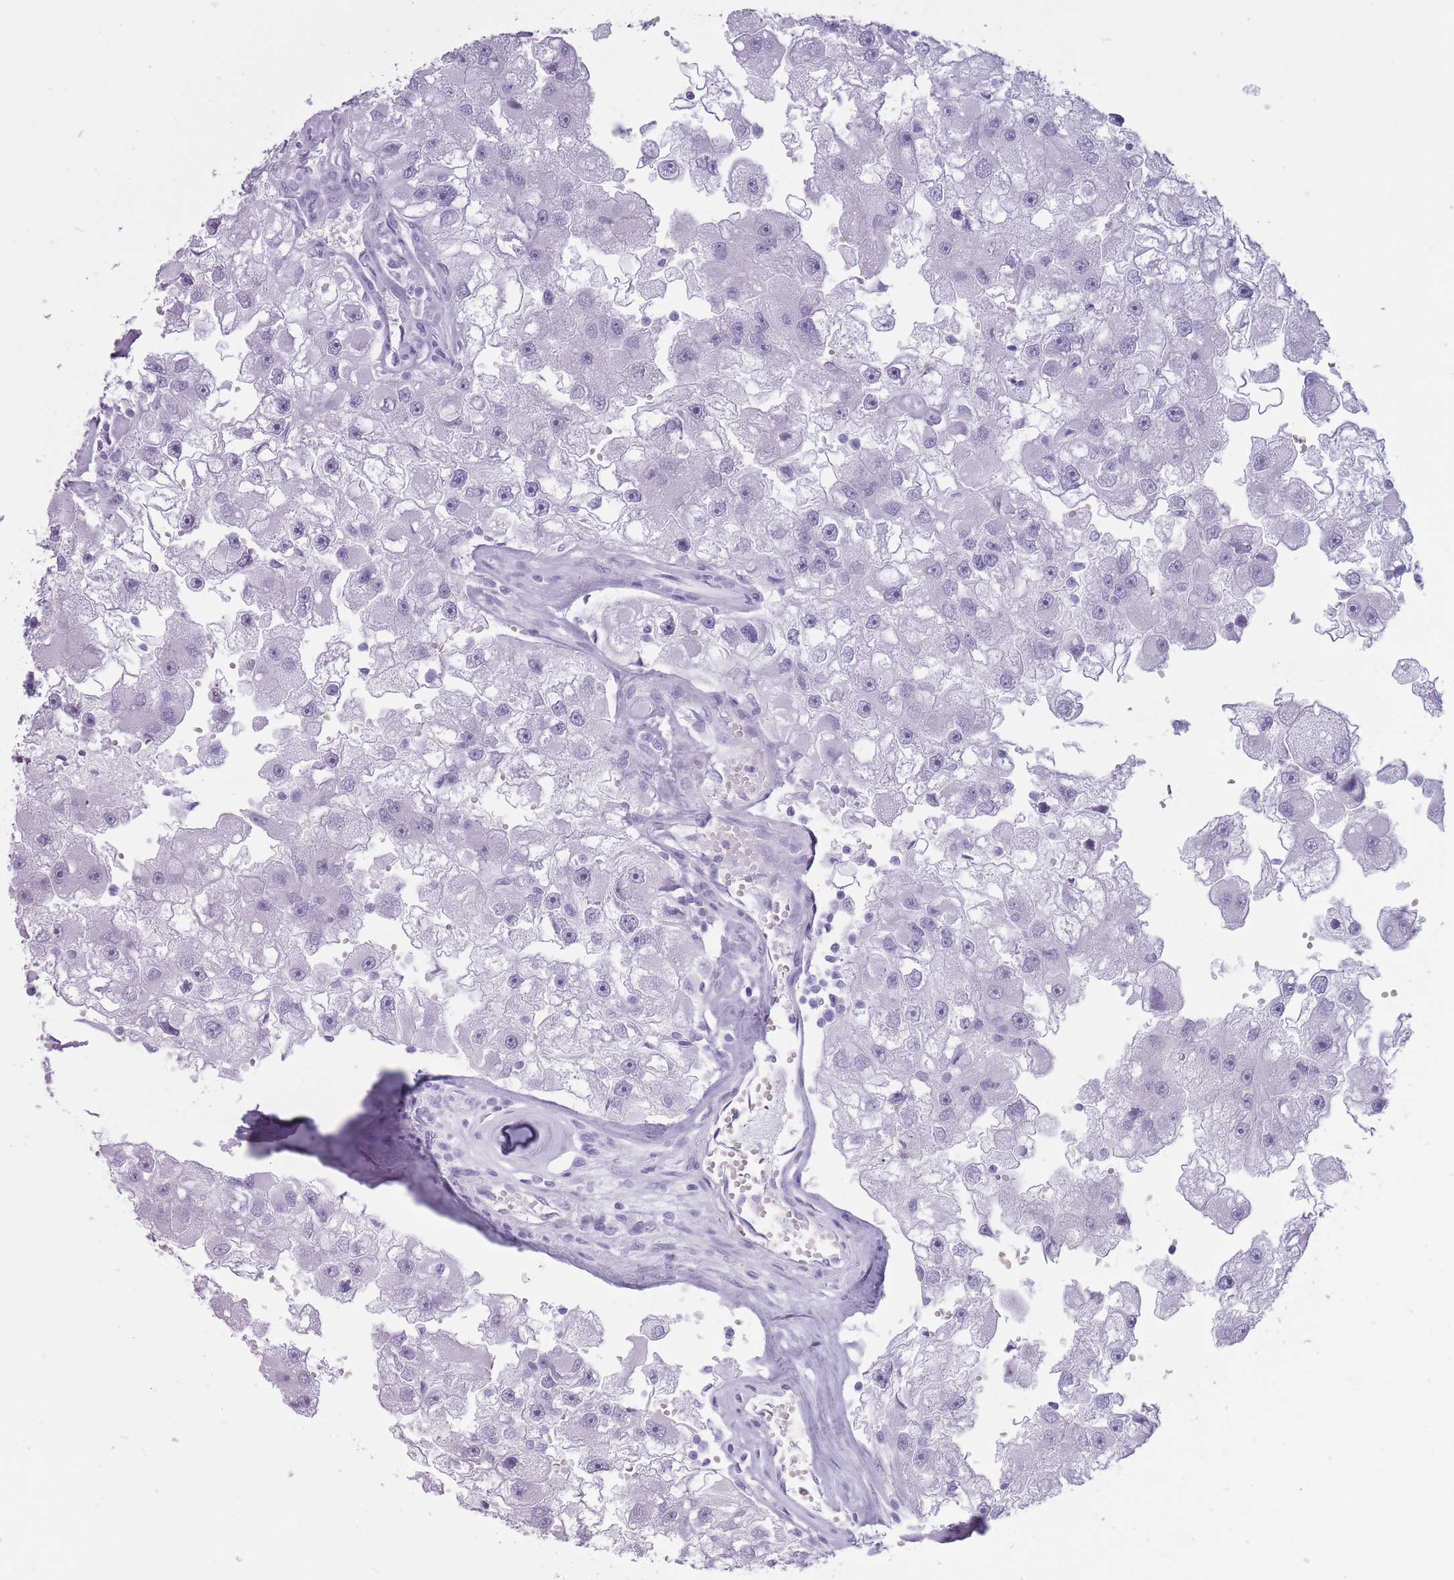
{"staining": {"intensity": "negative", "quantity": "none", "location": "none"}, "tissue": "renal cancer", "cell_type": "Tumor cells", "image_type": "cancer", "snomed": [{"axis": "morphology", "description": "Adenocarcinoma, NOS"}, {"axis": "topography", "description": "Kidney"}], "caption": "Immunohistochemistry micrograph of renal cancer stained for a protein (brown), which demonstrates no positivity in tumor cells.", "gene": "PNMA3", "patient": {"sex": "male", "age": 63}}